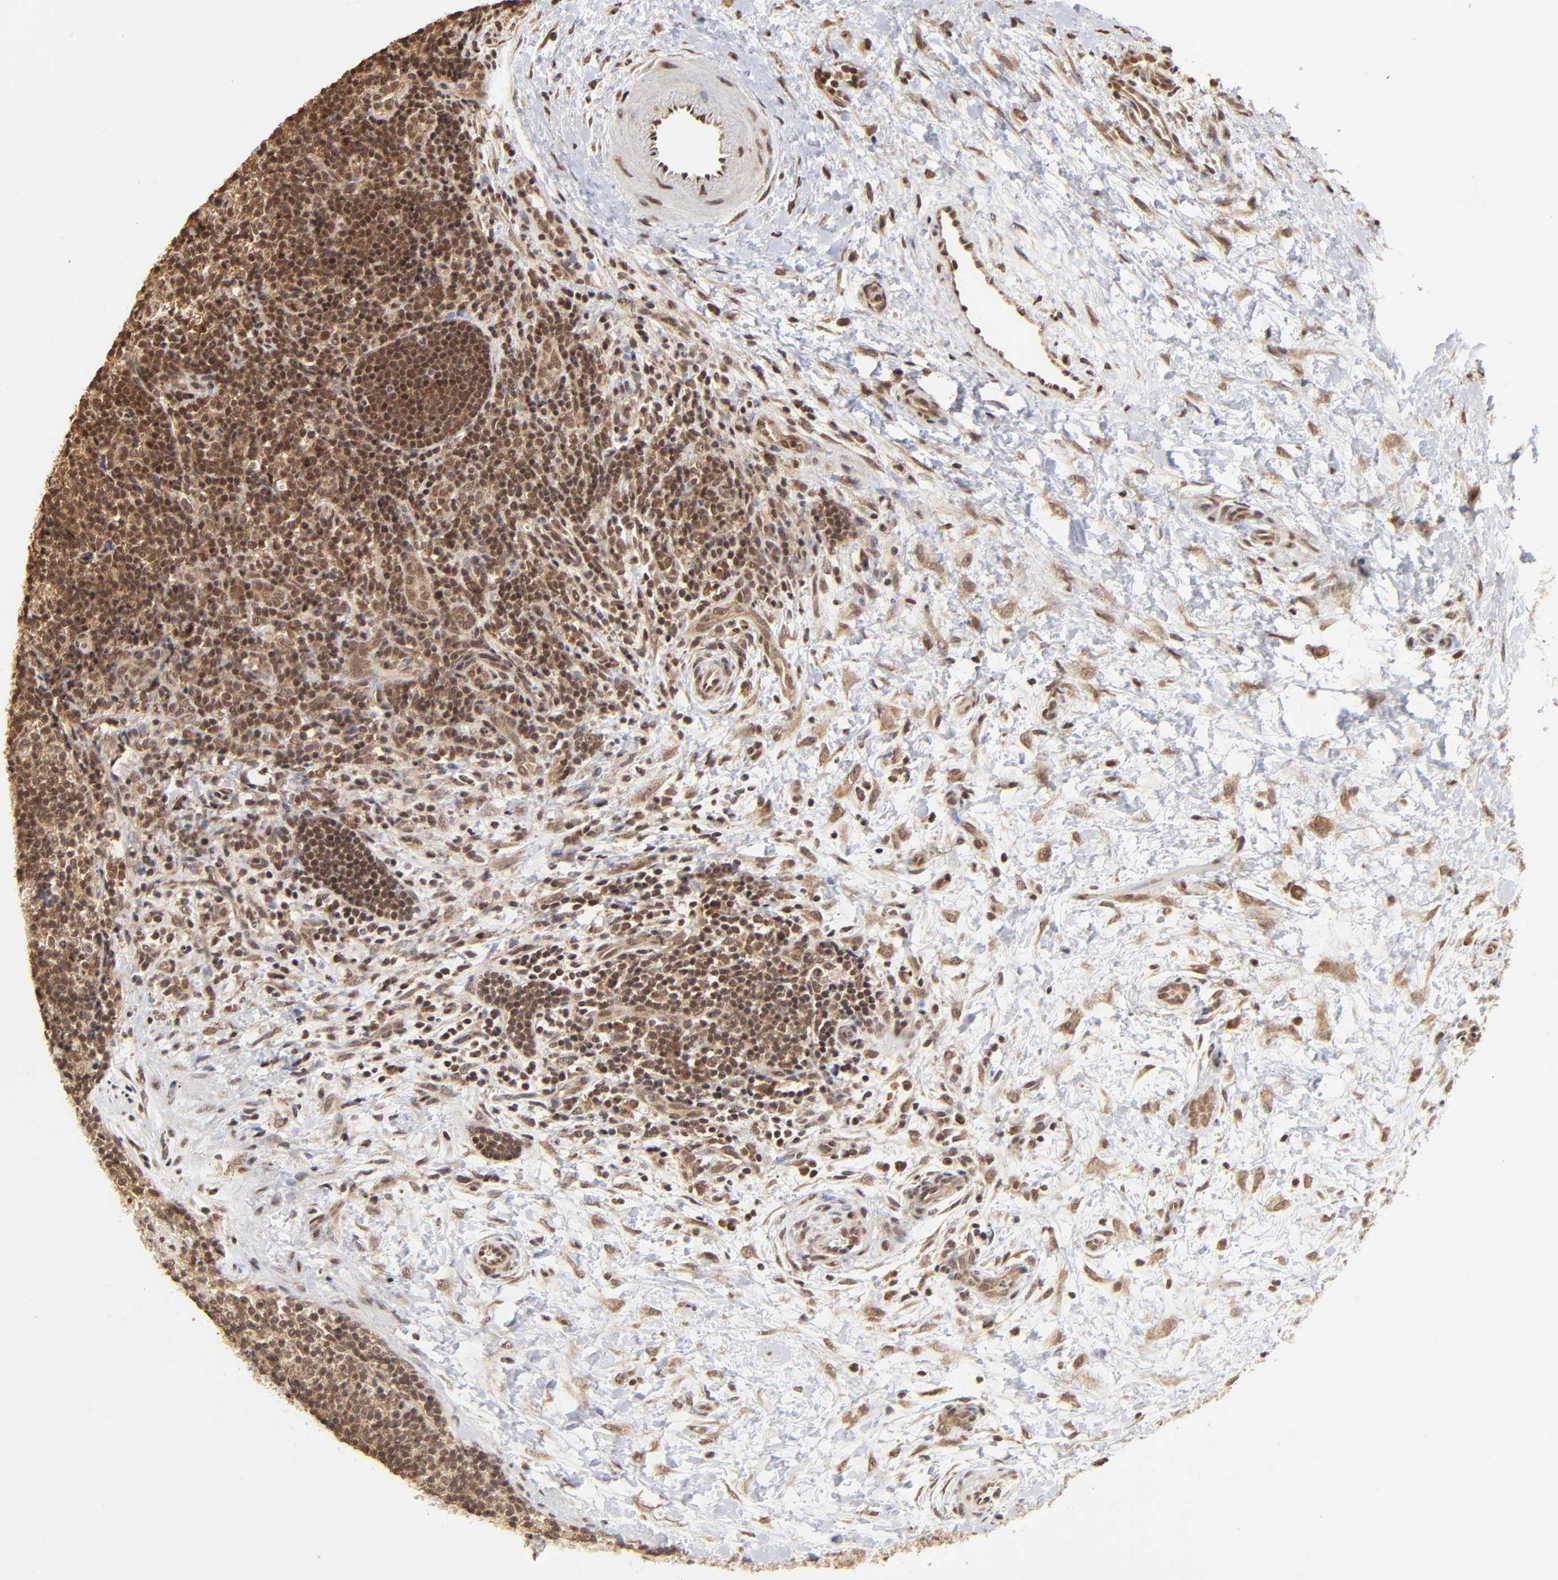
{"staining": {"intensity": "moderate", "quantity": ">75%", "location": "nuclear"}, "tissue": "lymphoma", "cell_type": "Tumor cells", "image_type": "cancer", "snomed": [{"axis": "morphology", "description": "Malignant lymphoma, non-Hodgkin's type, Low grade"}, {"axis": "topography", "description": "Lymph node"}], "caption": "Lymphoma stained for a protein shows moderate nuclear positivity in tumor cells.", "gene": "BRPF1", "patient": {"sex": "female", "age": 76}}